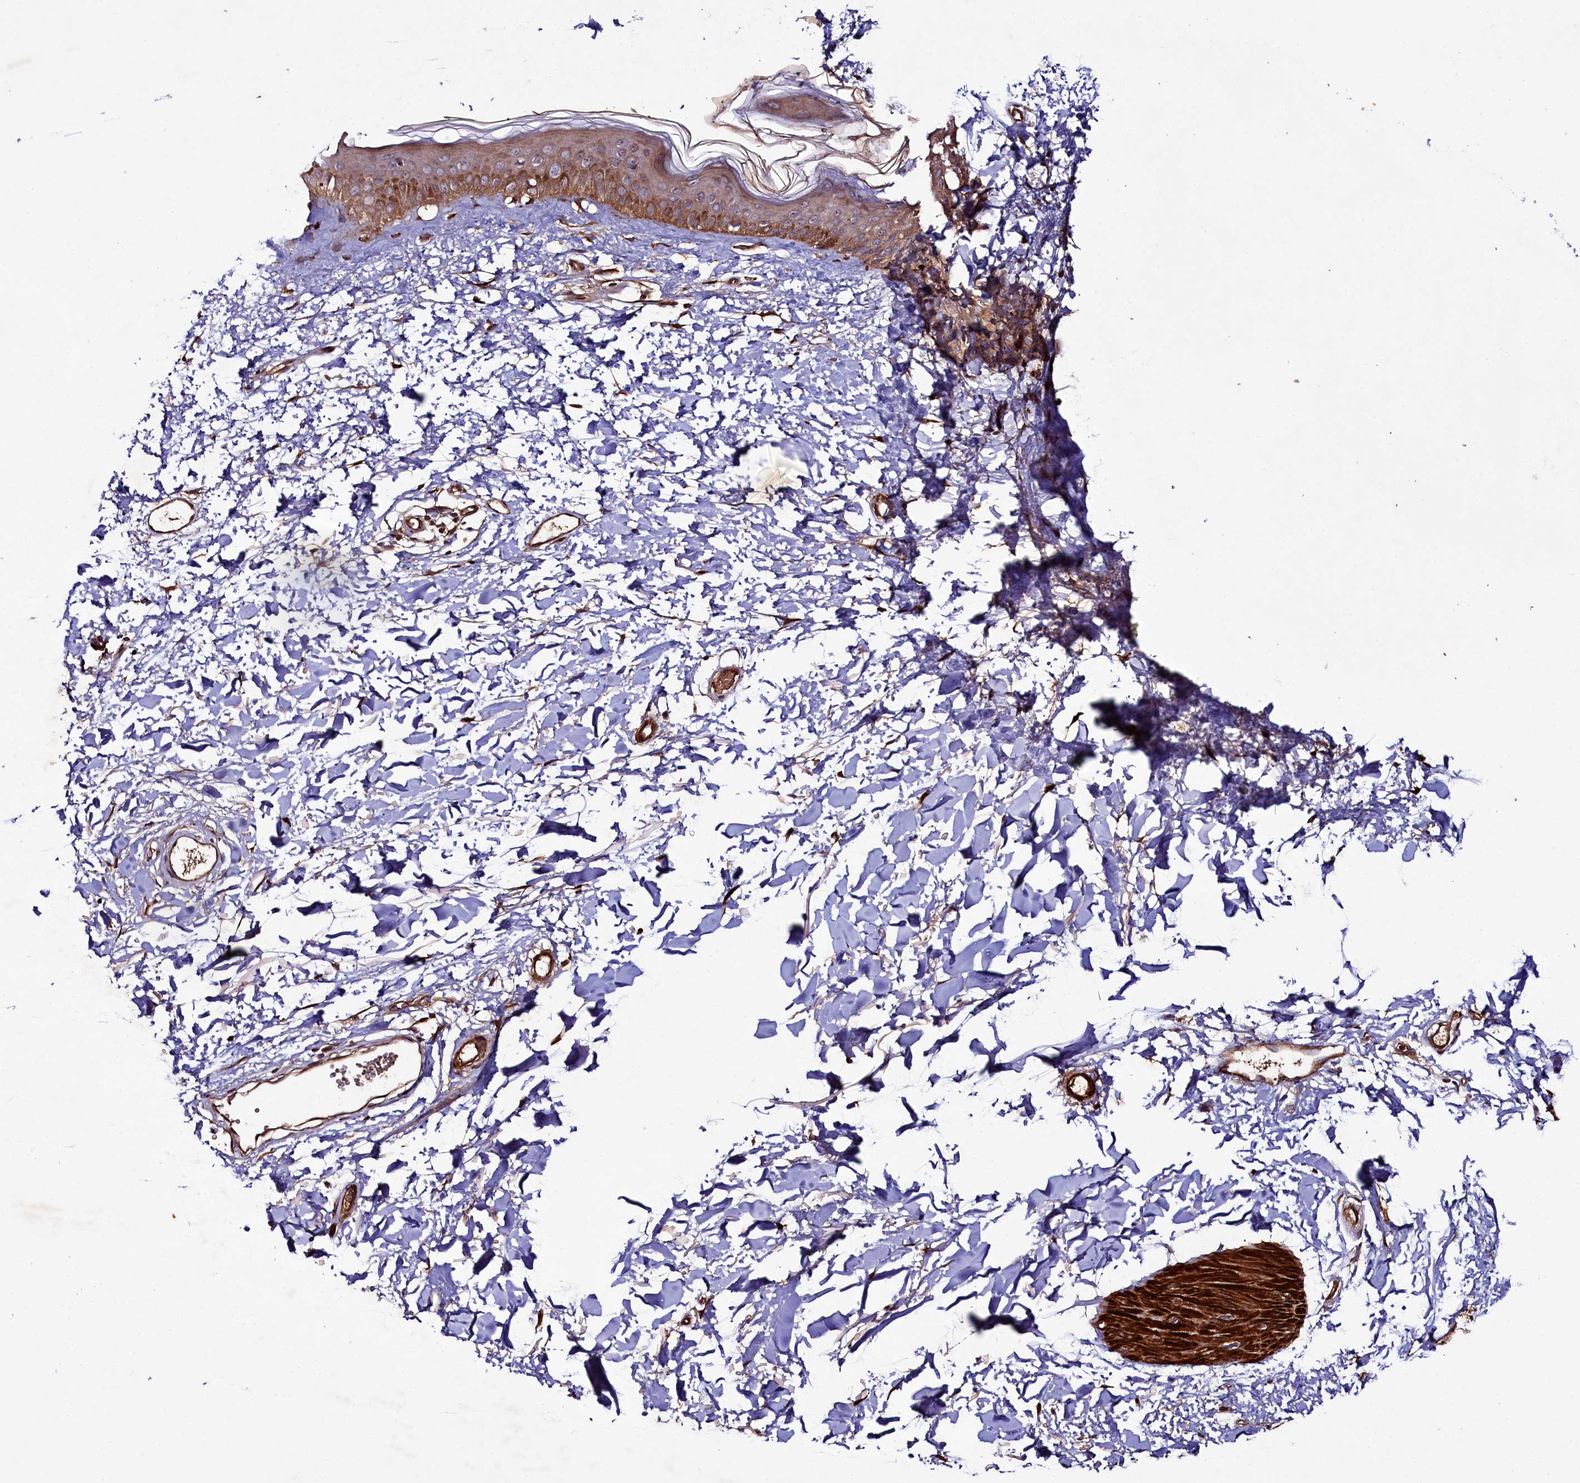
{"staining": {"intensity": "moderate", "quantity": ">75%", "location": "cytoplasmic/membranous"}, "tissue": "skin", "cell_type": "Fibroblasts", "image_type": "normal", "snomed": [{"axis": "morphology", "description": "Normal tissue, NOS"}, {"axis": "topography", "description": "Skin"}], "caption": "Immunohistochemistry (IHC) histopathology image of benign human skin stained for a protein (brown), which demonstrates medium levels of moderate cytoplasmic/membranous expression in about >75% of fibroblasts.", "gene": "CCDC102A", "patient": {"sex": "female", "age": 58}}